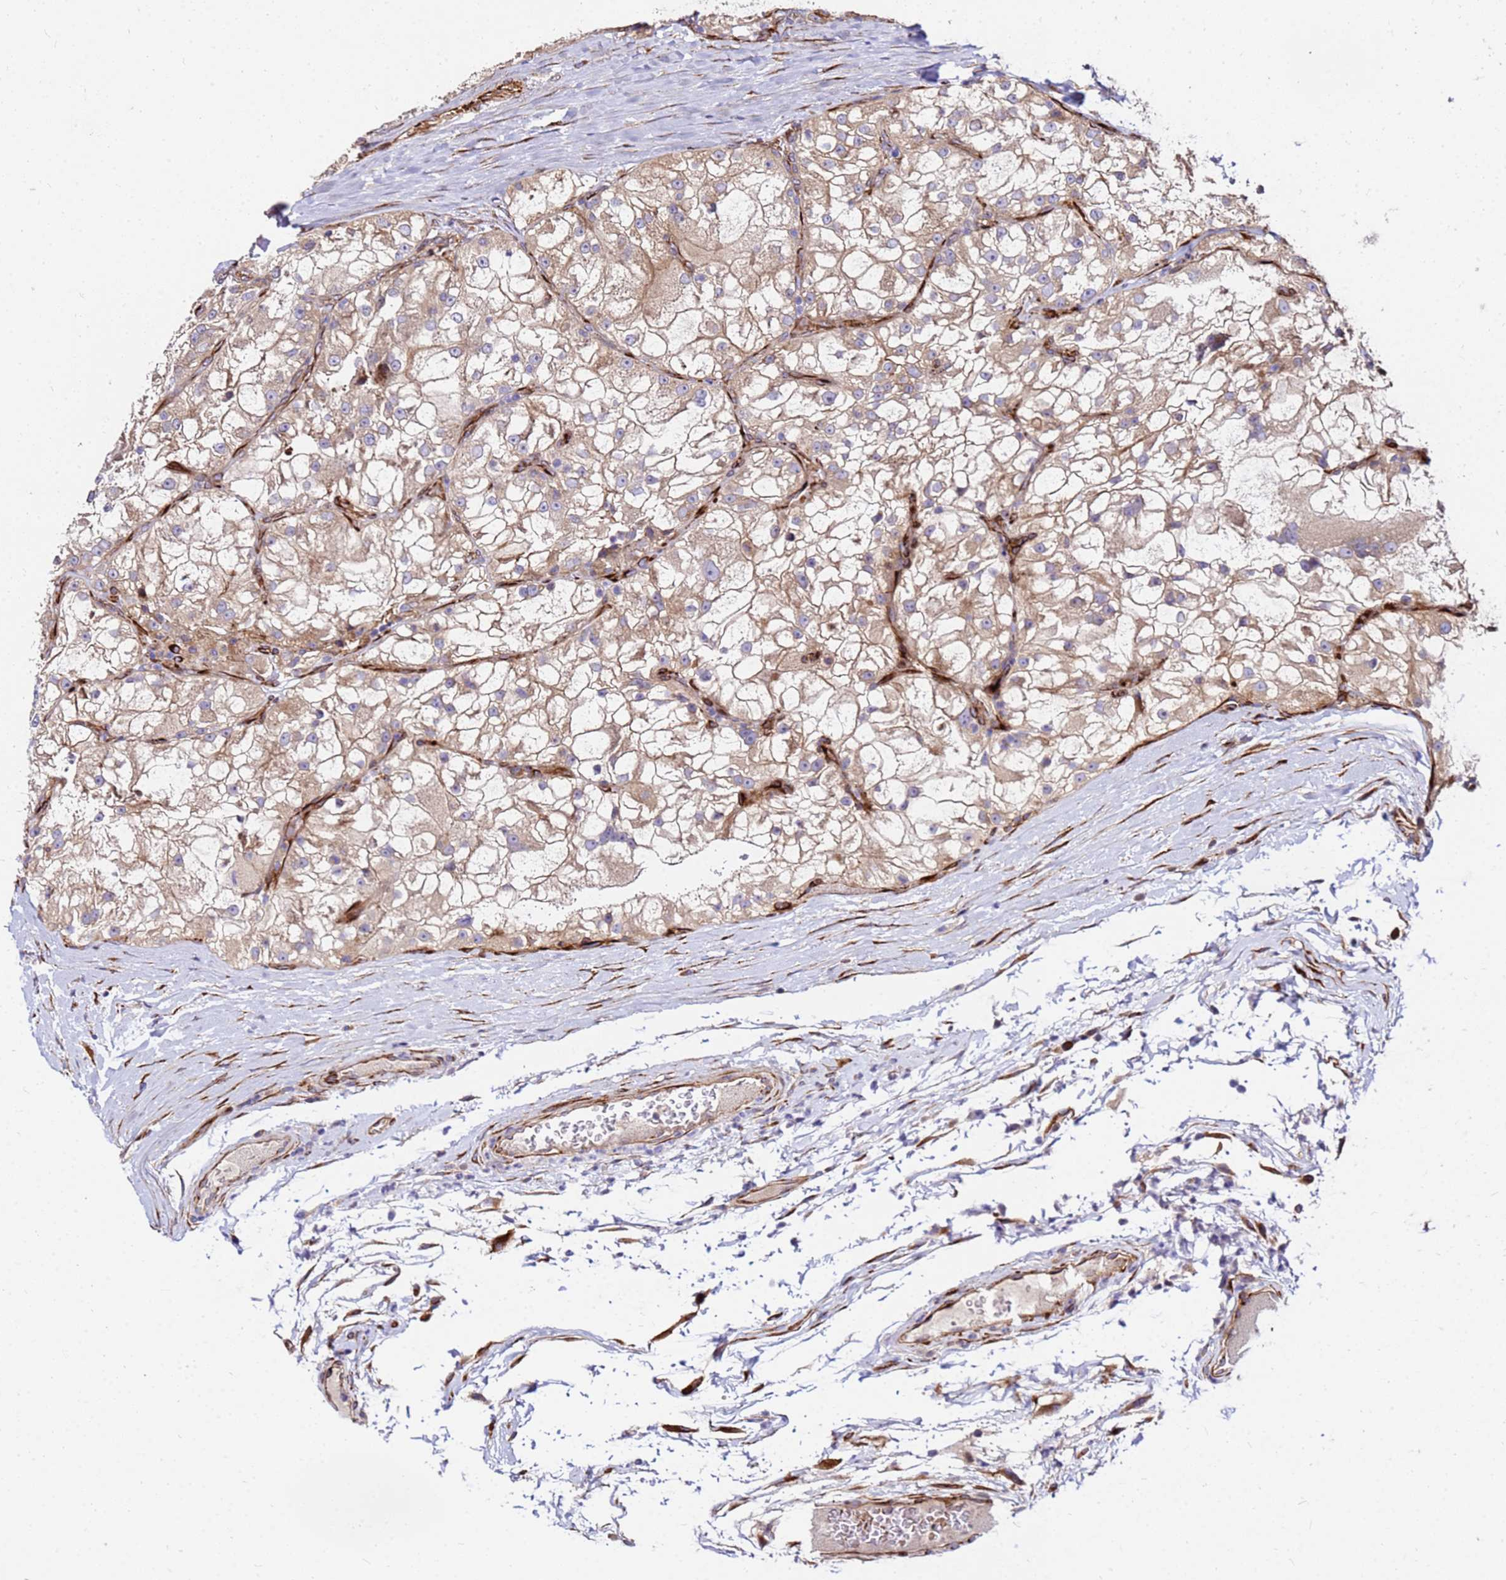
{"staining": {"intensity": "weak", "quantity": ">75%", "location": "cytoplasmic/membranous"}, "tissue": "renal cancer", "cell_type": "Tumor cells", "image_type": "cancer", "snomed": [{"axis": "morphology", "description": "Adenocarcinoma, NOS"}, {"axis": "topography", "description": "Kidney"}], "caption": "Immunohistochemical staining of renal cancer (adenocarcinoma) displays low levels of weak cytoplasmic/membranous protein expression in approximately >75% of tumor cells.", "gene": "WWC2", "patient": {"sex": "female", "age": 72}}